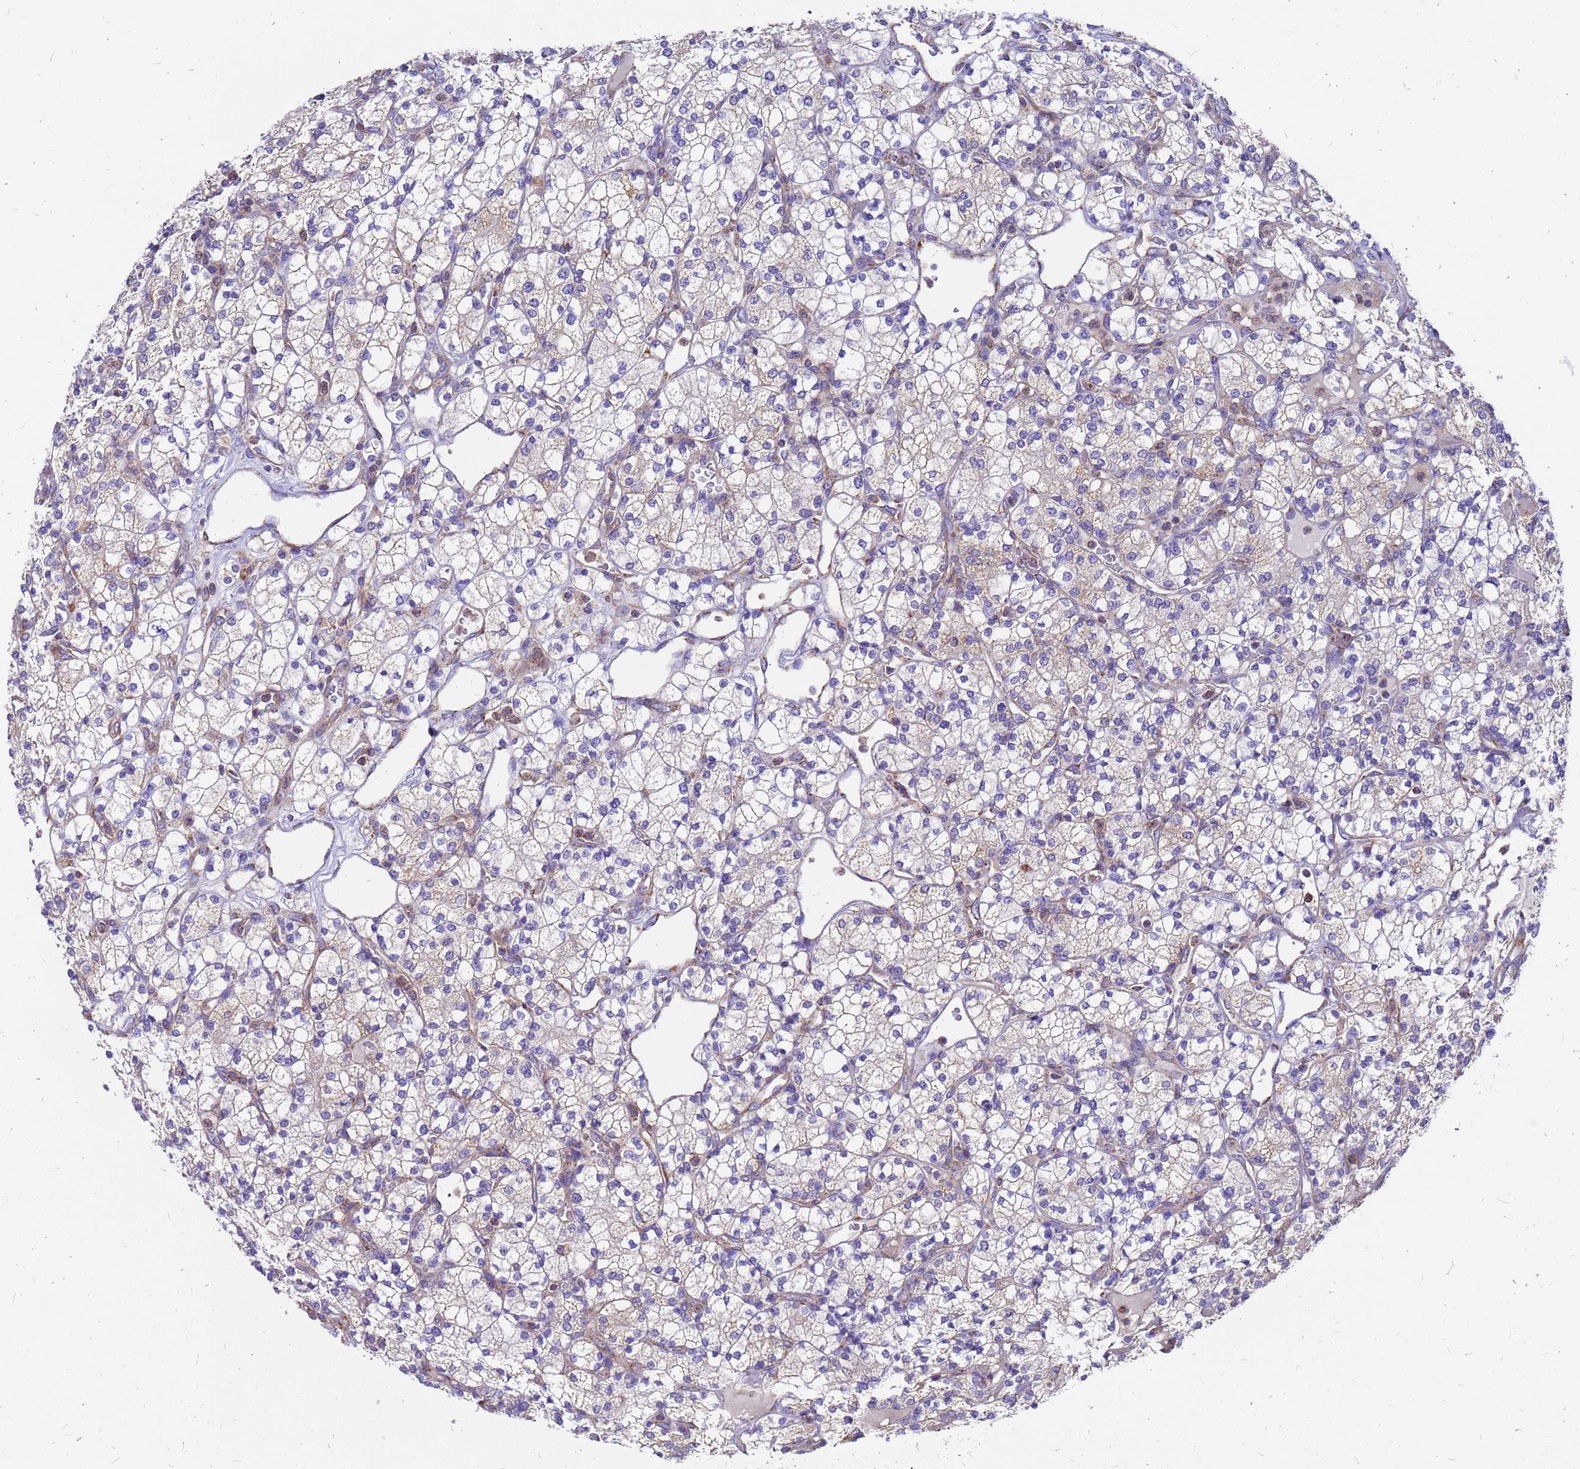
{"staining": {"intensity": "weak", "quantity": "25%-75%", "location": "cytoplasmic/membranous"}, "tissue": "renal cancer", "cell_type": "Tumor cells", "image_type": "cancer", "snomed": [{"axis": "morphology", "description": "Adenocarcinoma, NOS"}, {"axis": "topography", "description": "Kidney"}], "caption": "Tumor cells show low levels of weak cytoplasmic/membranous staining in about 25%-75% of cells in human renal cancer. (DAB (3,3'-diaminobenzidine) IHC, brown staining for protein, blue staining for nuclei).", "gene": "MRPS26", "patient": {"sex": "male", "age": 77}}